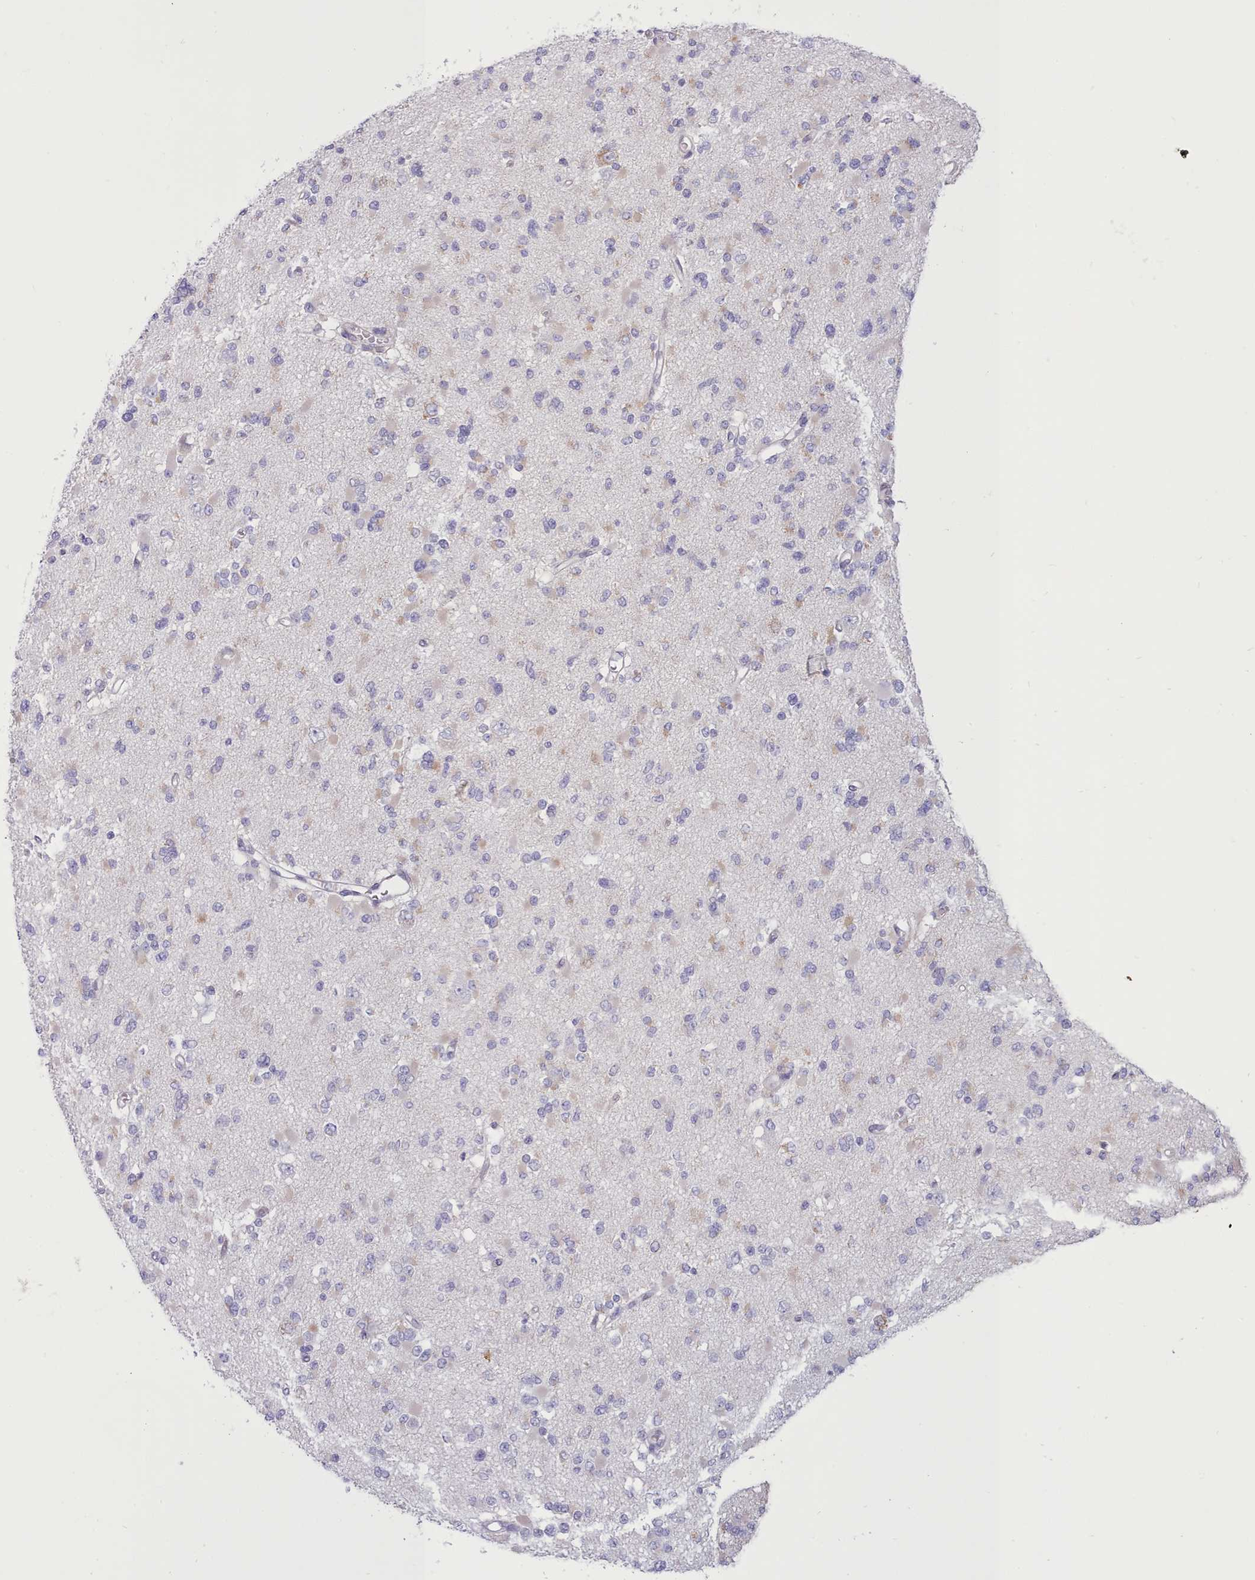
{"staining": {"intensity": "weak", "quantity": "<25%", "location": "cytoplasmic/membranous"}, "tissue": "glioma", "cell_type": "Tumor cells", "image_type": "cancer", "snomed": [{"axis": "morphology", "description": "Glioma, malignant, Low grade"}, {"axis": "topography", "description": "Brain"}], "caption": "This is an IHC image of human glioma. There is no expression in tumor cells.", "gene": "TMEM253", "patient": {"sex": "female", "age": 22}}